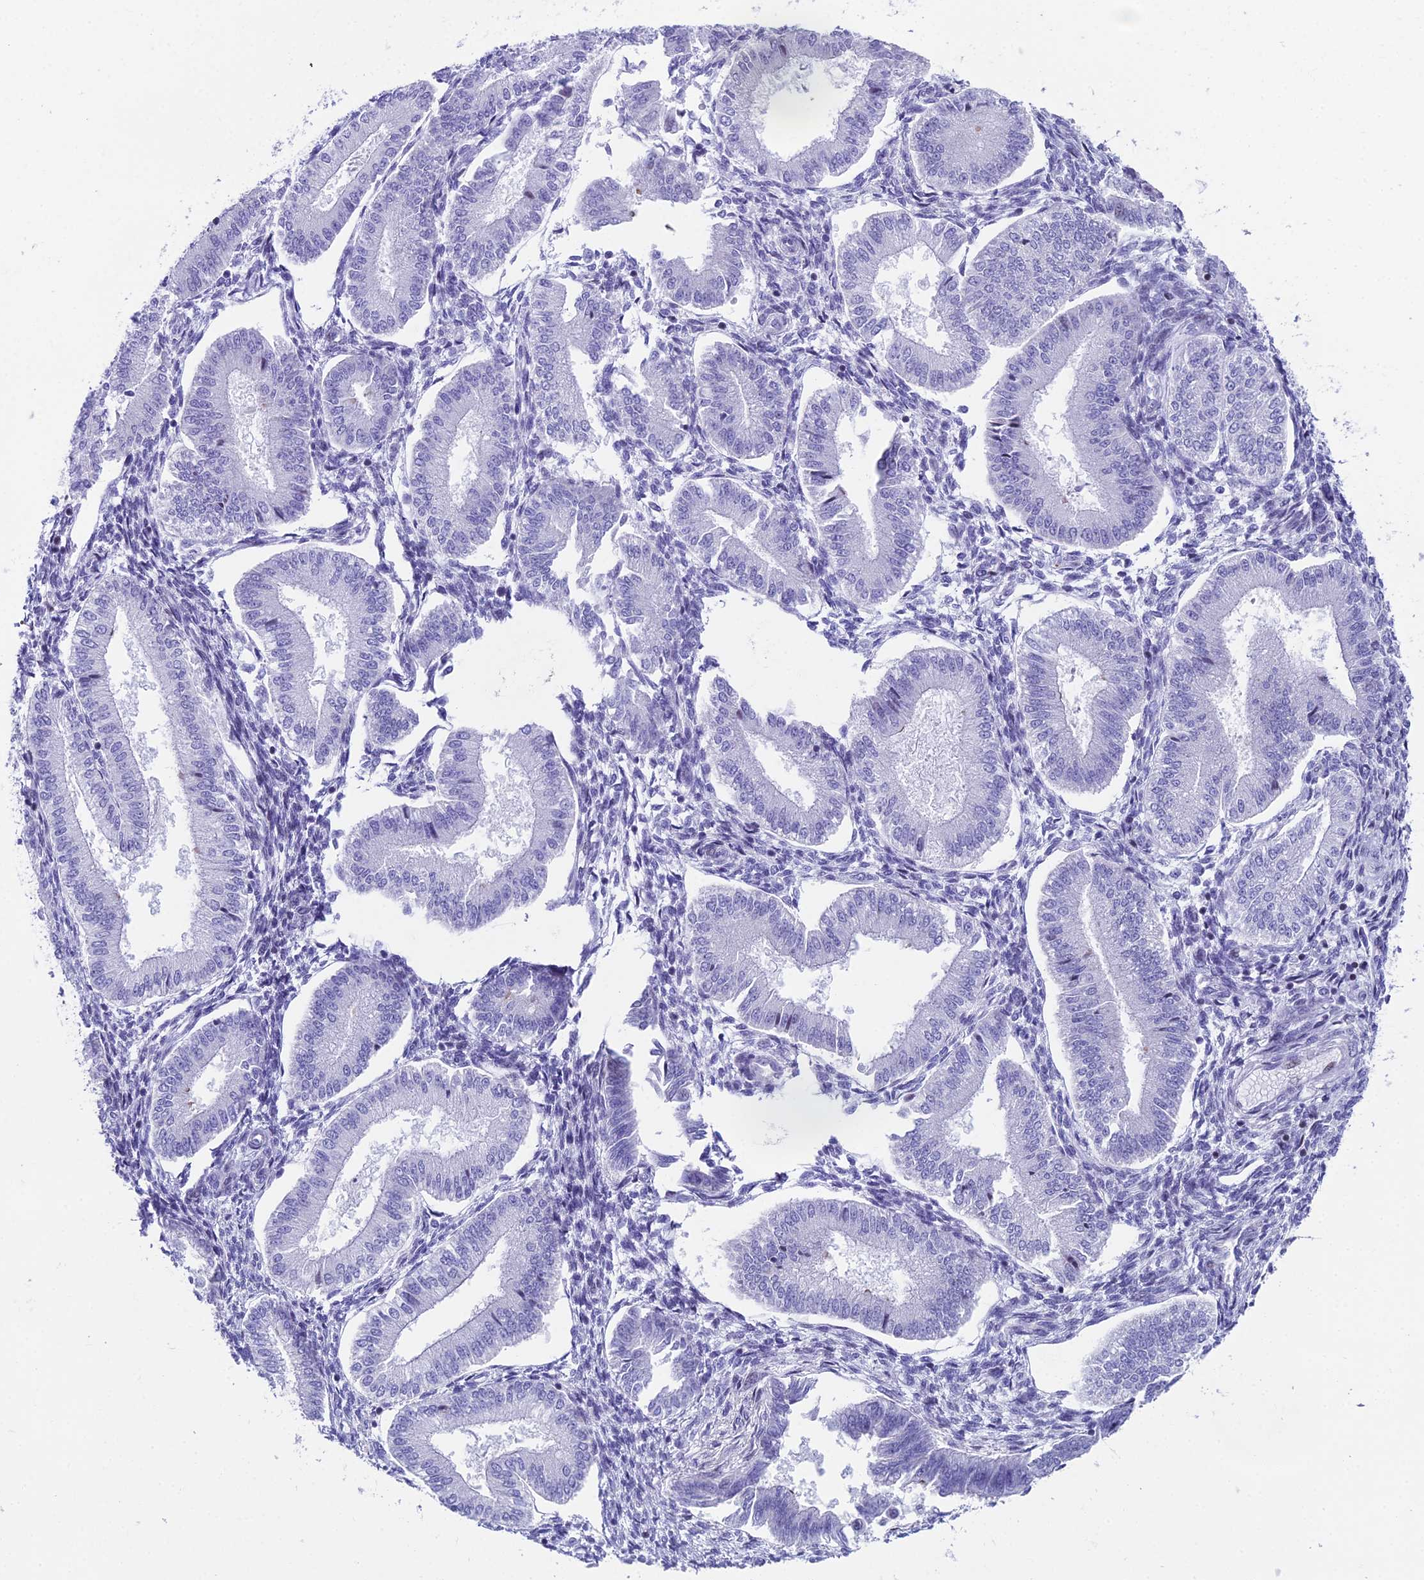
{"staining": {"intensity": "weak", "quantity": "<25%", "location": "nuclear"}, "tissue": "endometrium", "cell_type": "Cells in endometrial stroma", "image_type": "normal", "snomed": [{"axis": "morphology", "description": "Normal tissue, NOS"}, {"axis": "topography", "description": "Endometrium"}], "caption": "Cells in endometrial stroma show no significant protein positivity in benign endometrium. (Immunohistochemistry, brightfield microscopy, high magnification).", "gene": "CC2D2A", "patient": {"sex": "female", "age": 39}}